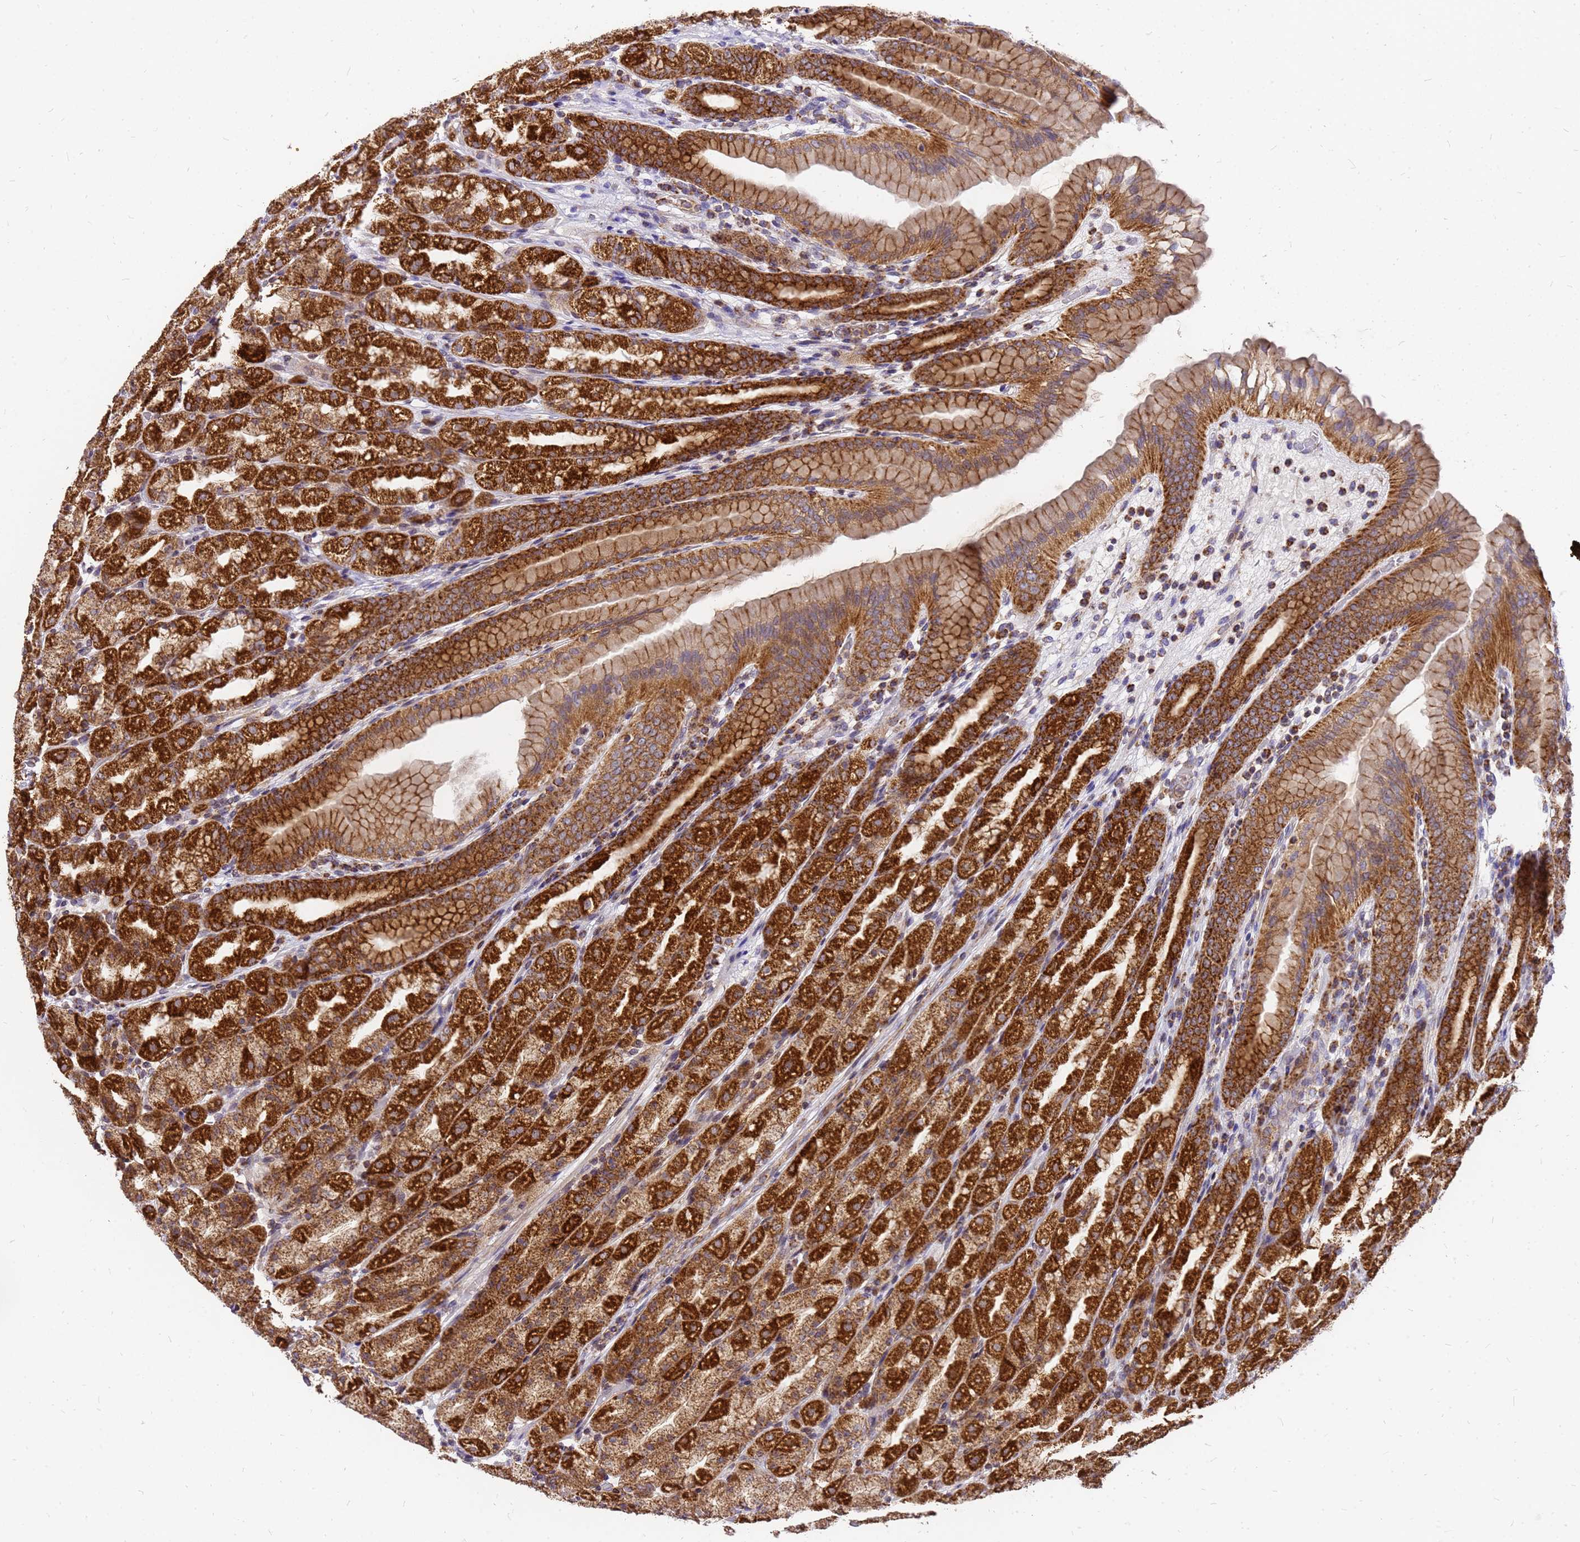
{"staining": {"intensity": "strong", "quantity": ">75%", "location": "cytoplasmic/membranous"}, "tissue": "stomach", "cell_type": "Glandular cells", "image_type": "normal", "snomed": [{"axis": "morphology", "description": "Normal tissue, NOS"}, {"axis": "topography", "description": "Stomach, upper"}], "caption": "Stomach stained with DAB IHC demonstrates high levels of strong cytoplasmic/membranous positivity in approximately >75% of glandular cells.", "gene": "MRPS26", "patient": {"sex": "male", "age": 68}}